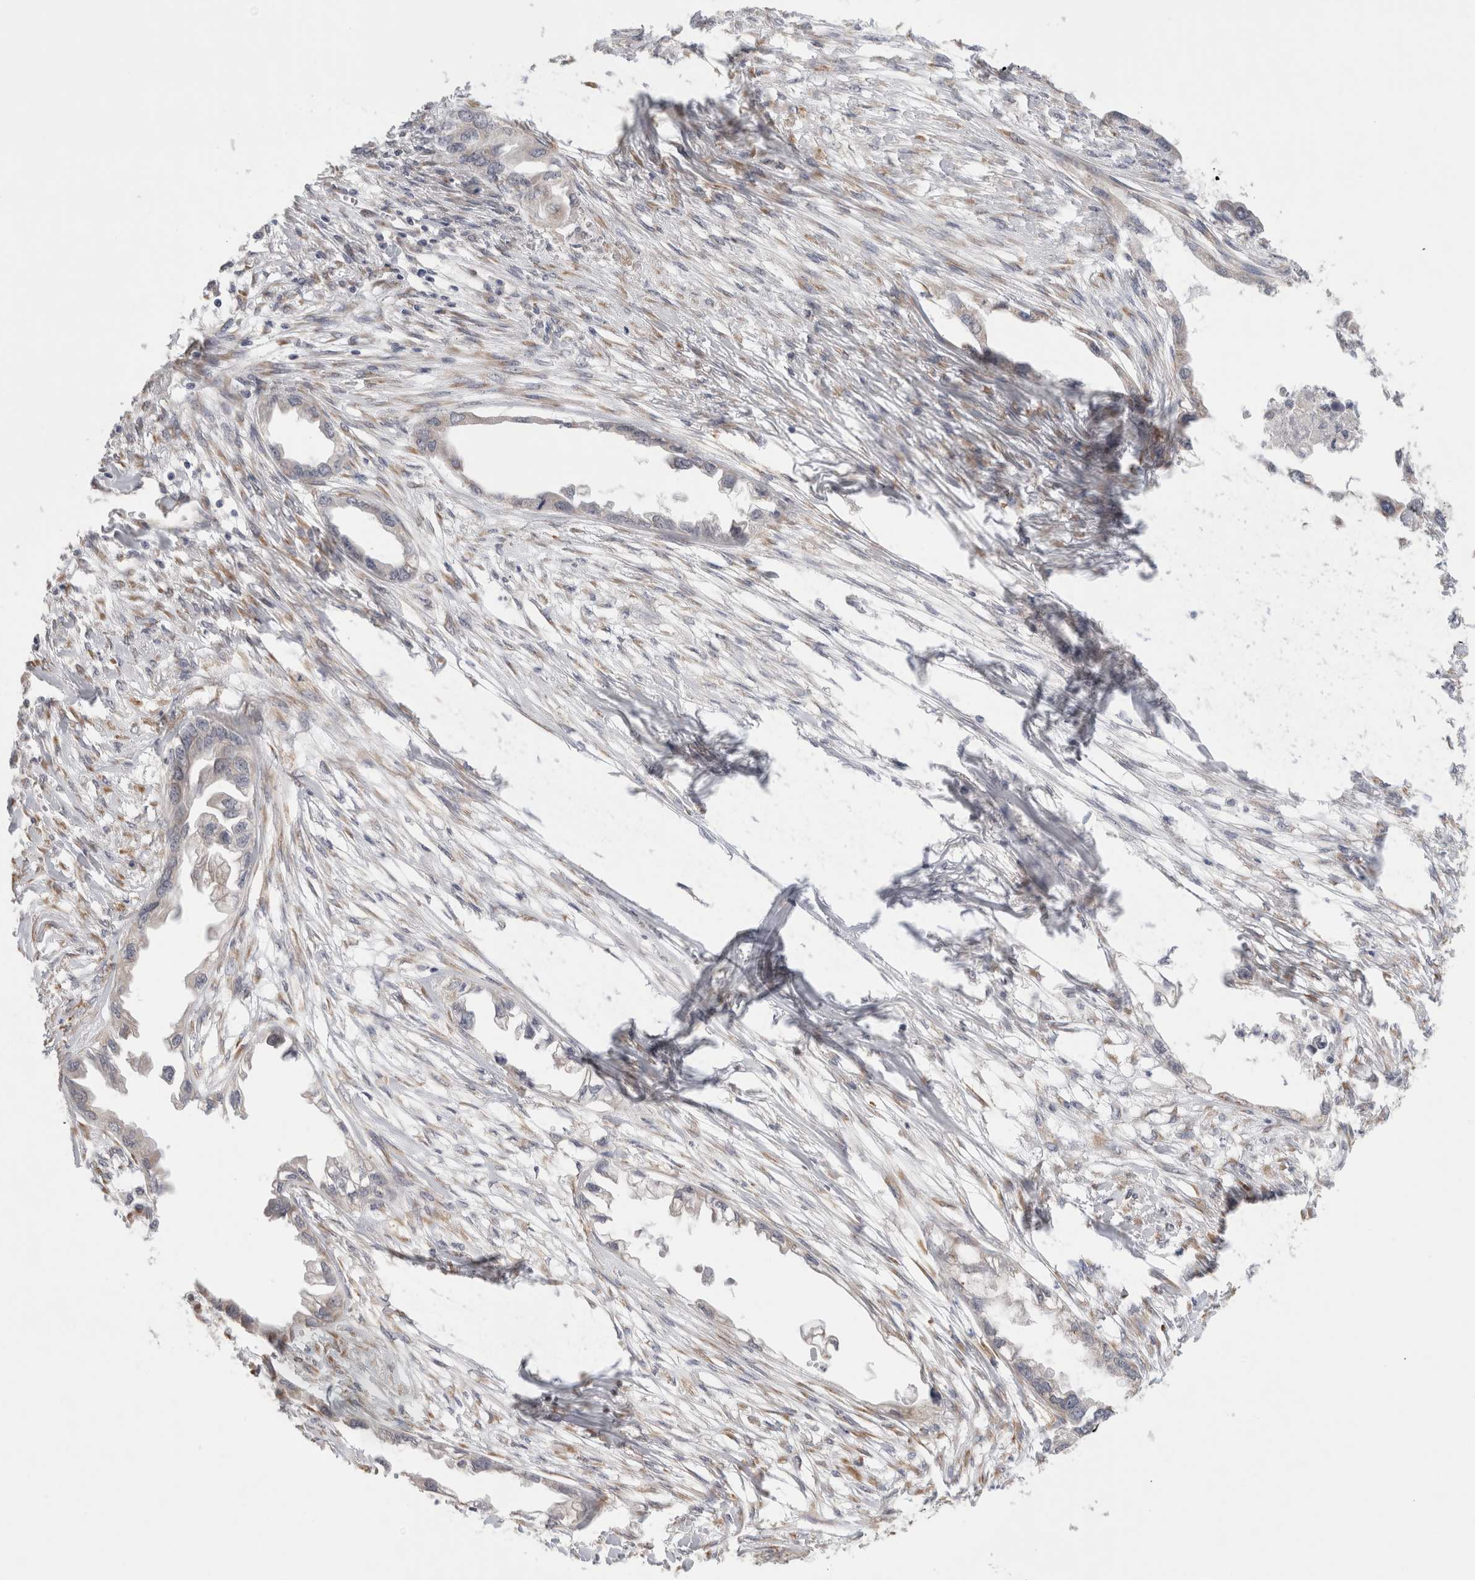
{"staining": {"intensity": "weak", "quantity": "25%-75%", "location": "cytoplasmic/membranous"}, "tissue": "endometrial cancer", "cell_type": "Tumor cells", "image_type": "cancer", "snomed": [{"axis": "morphology", "description": "Adenocarcinoma, NOS"}, {"axis": "morphology", "description": "Adenocarcinoma, metastatic, NOS"}, {"axis": "topography", "description": "Adipose tissue"}, {"axis": "topography", "description": "Endometrium"}], "caption": "Immunohistochemical staining of human endometrial cancer demonstrates low levels of weak cytoplasmic/membranous staining in about 25%-75% of tumor cells.", "gene": "HDLBP", "patient": {"sex": "female", "age": 67}}